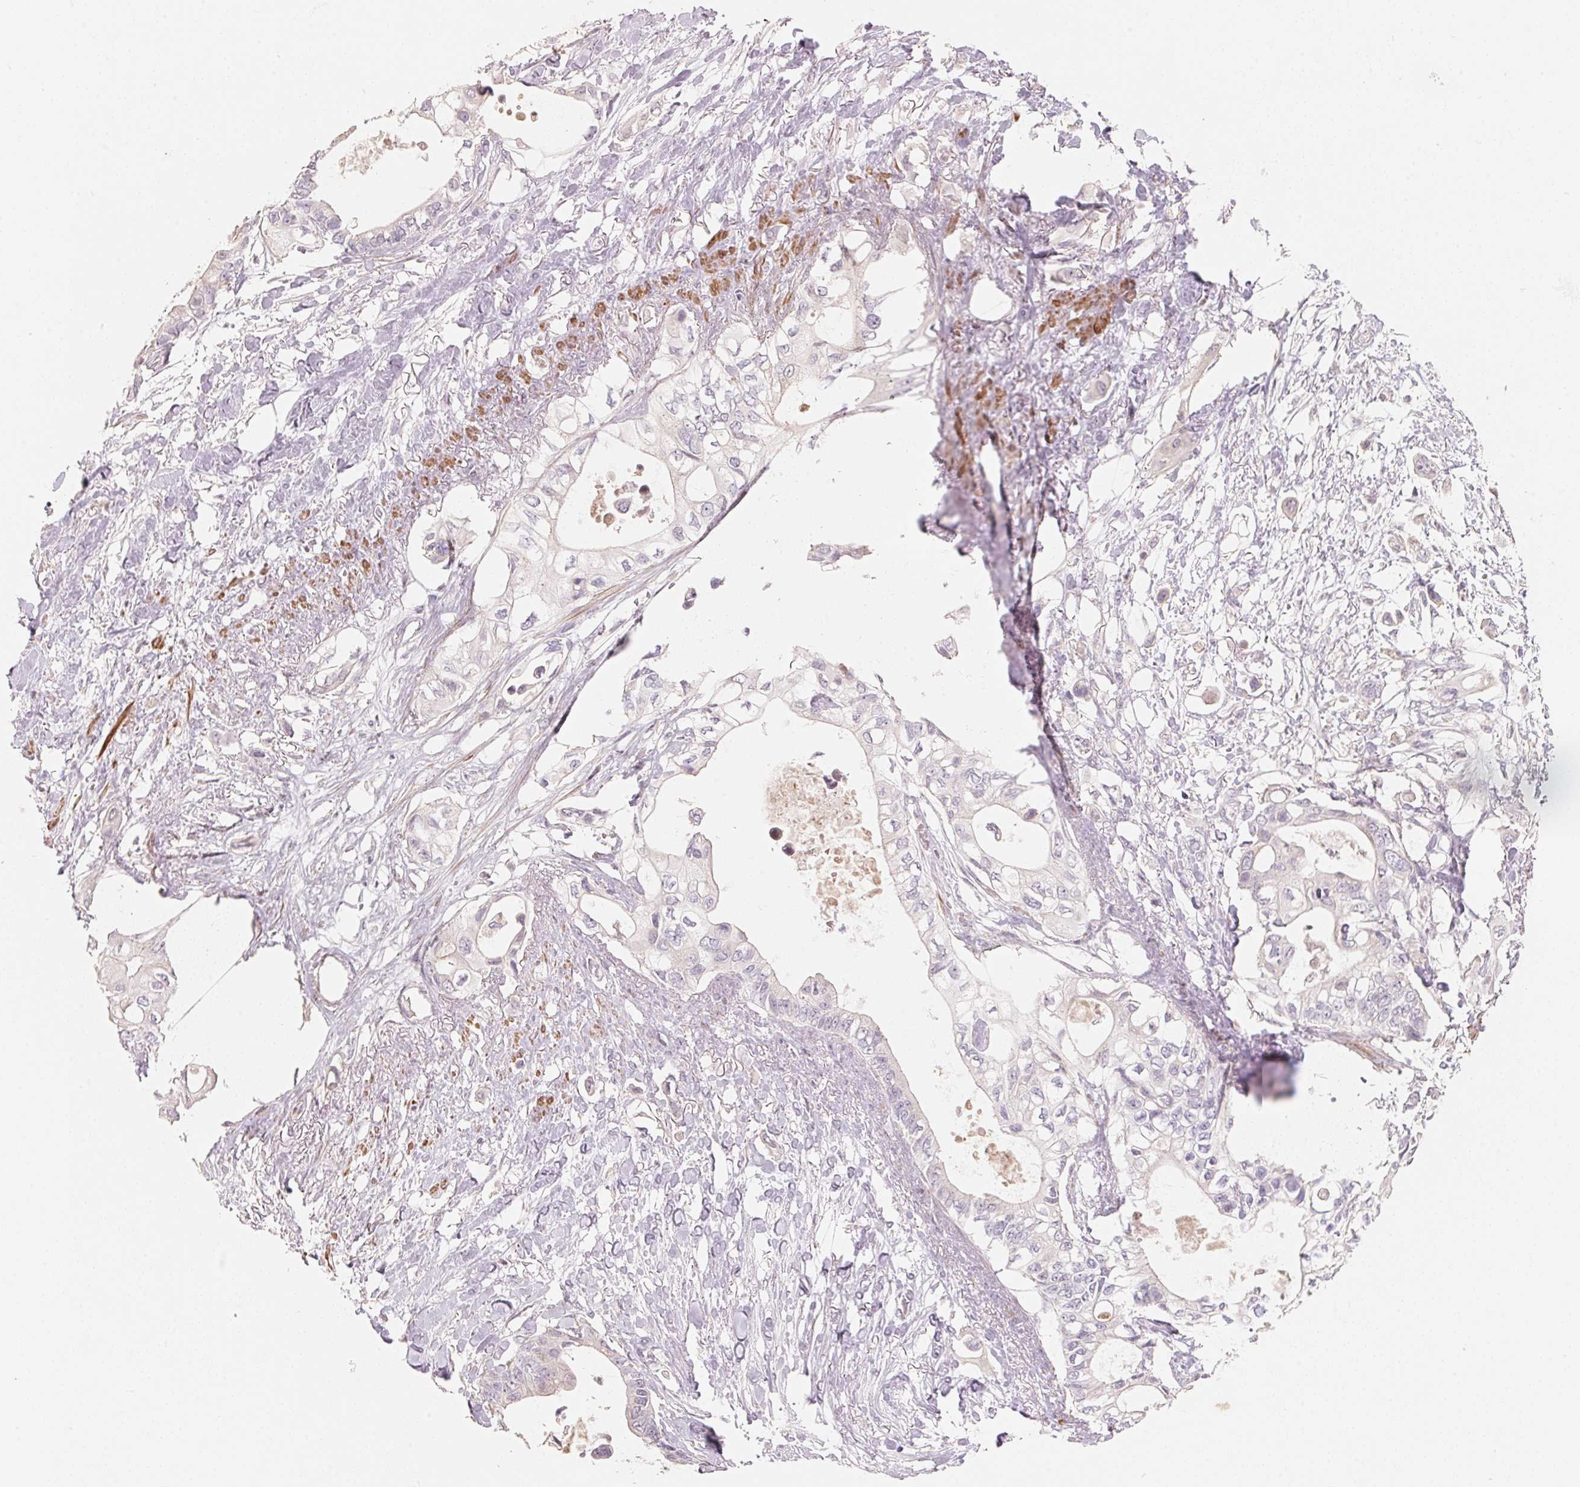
{"staining": {"intensity": "negative", "quantity": "none", "location": "none"}, "tissue": "pancreatic cancer", "cell_type": "Tumor cells", "image_type": "cancer", "snomed": [{"axis": "morphology", "description": "Adenocarcinoma, NOS"}, {"axis": "topography", "description": "Pancreas"}], "caption": "High magnification brightfield microscopy of pancreatic adenocarcinoma stained with DAB (brown) and counterstained with hematoxylin (blue): tumor cells show no significant positivity.", "gene": "TP53AIP1", "patient": {"sex": "female", "age": 63}}